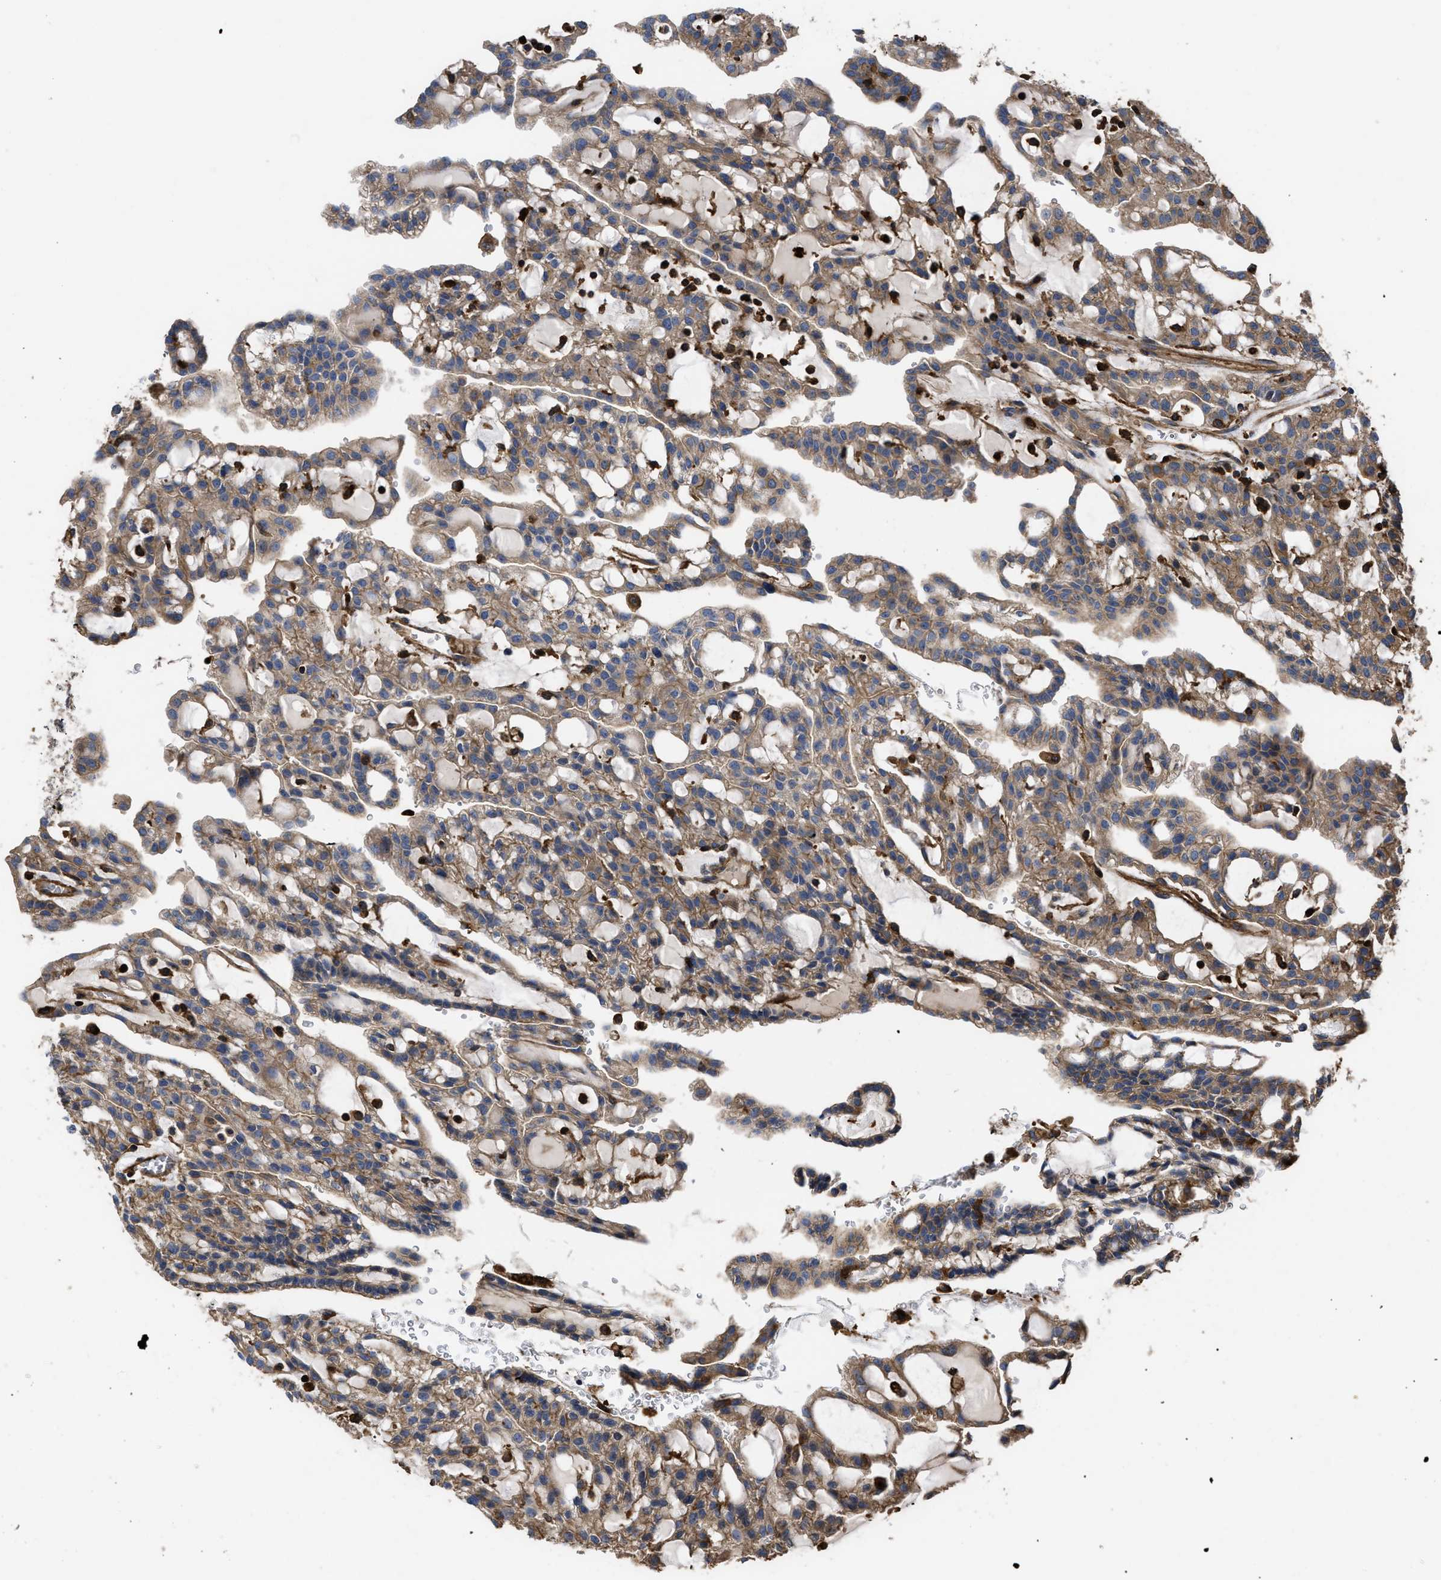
{"staining": {"intensity": "moderate", "quantity": ">75%", "location": "cytoplasmic/membranous"}, "tissue": "renal cancer", "cell_type": "Tumor cells", "image_type": "cancer", "snomed": [{"axis": "morphology", "description": "Adenocarcinoma, NOS"}, {"axis": "topography", "description": "Kidney"}], "caption": "Renal cancer tissue shows moderate cytoplasmic/membranous positivity in approximately >75% of tumor cells, visualized by immunohistochemistry. (Brightfield microscopy of DAB IHC at high magnification).", "gene": "SCUBE2", "patient": {"sex": "male", "age": 63}}